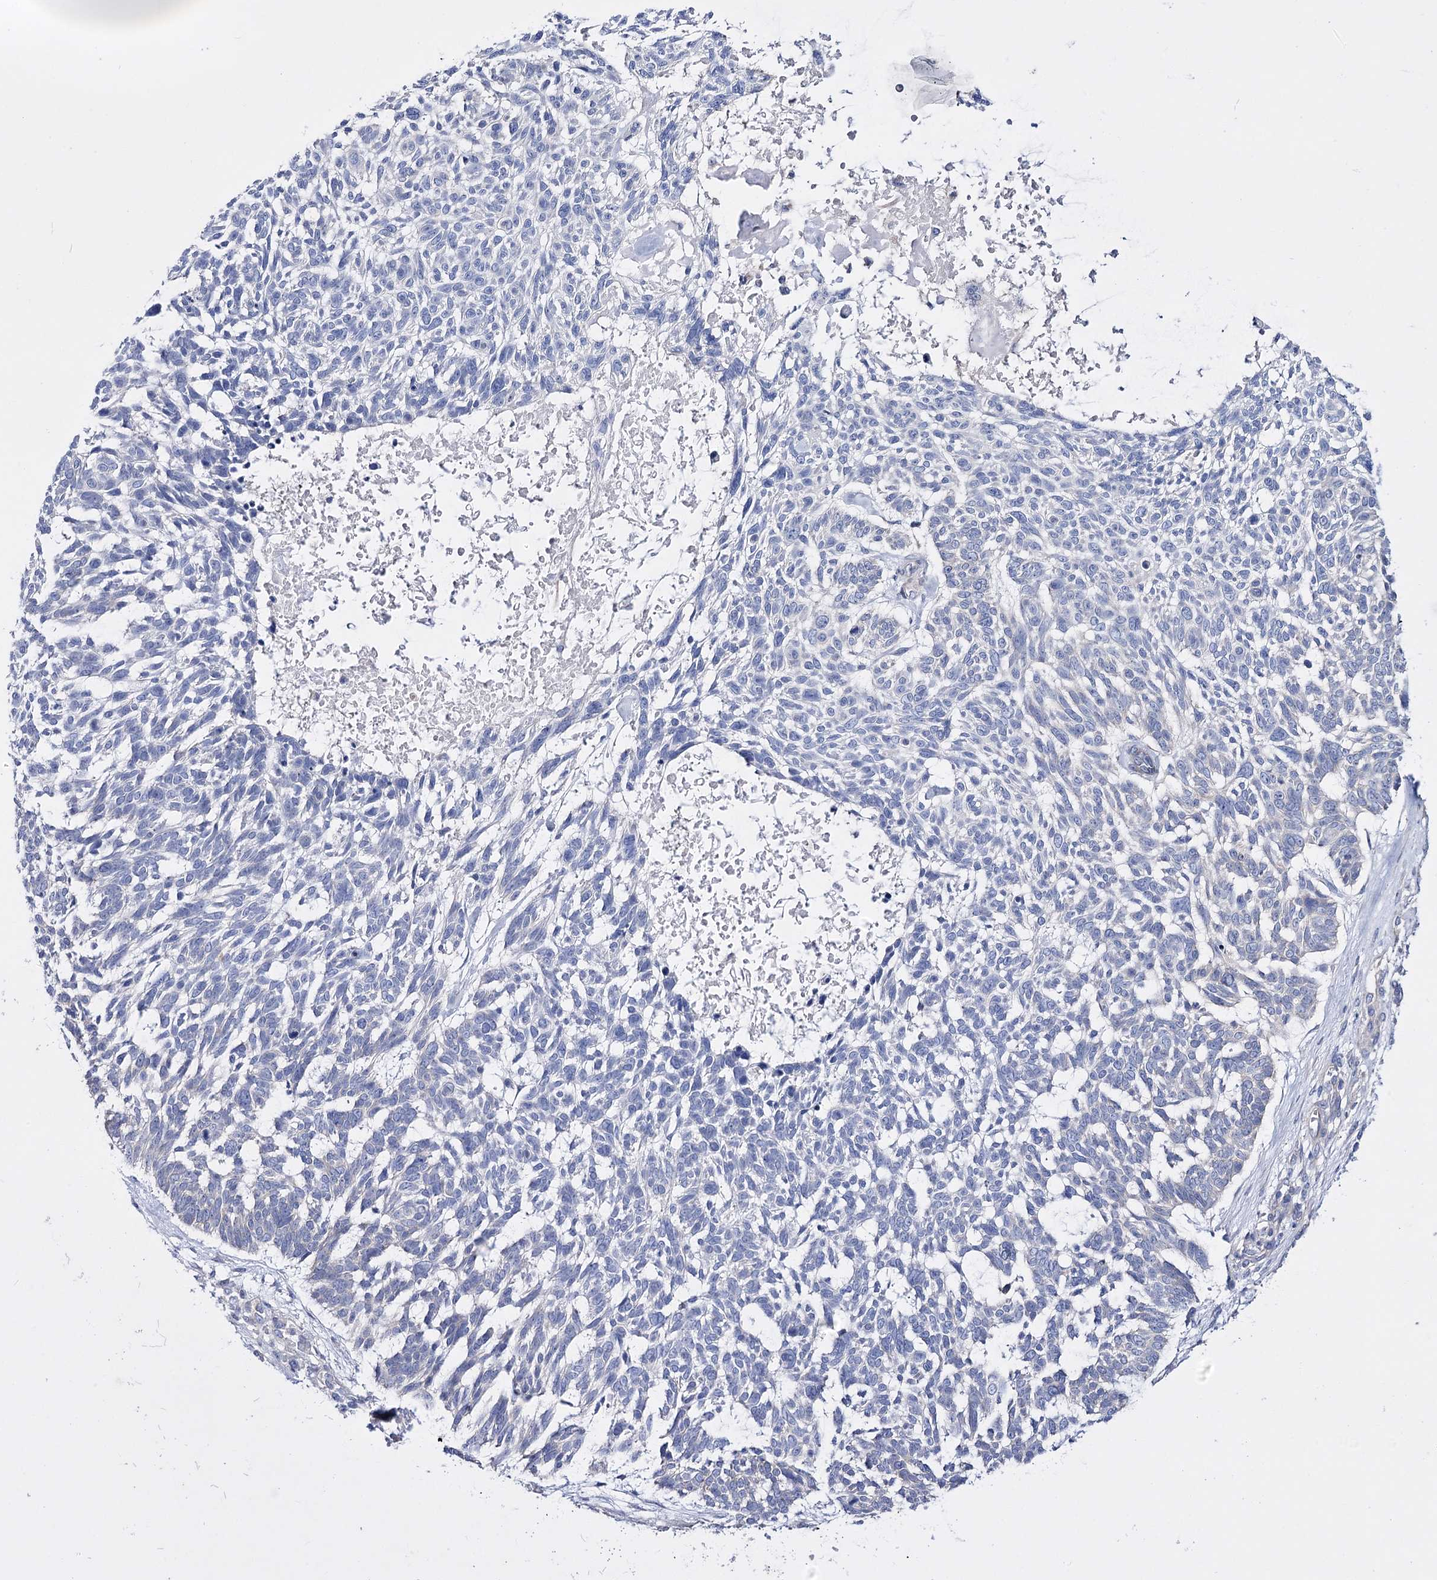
{"staining": {"intensity": "negative", "quantity": "none", "location": "none"}, "tissue": "skin cancer", "cell_type": "Tumor cells", "image_type": "cancer", "snomed": [{"axis": "morphology", "description": "Basal cell carcinoma"}, {"axis": "topography", "description": "Skin"}], "caption": "The IHC micrograph has no significant expression in tumor cells of skin cancer (basal cell carcinoma) tissue.", "gene": "LRRC34", "patient": {"sex": "male", "age": 88}}